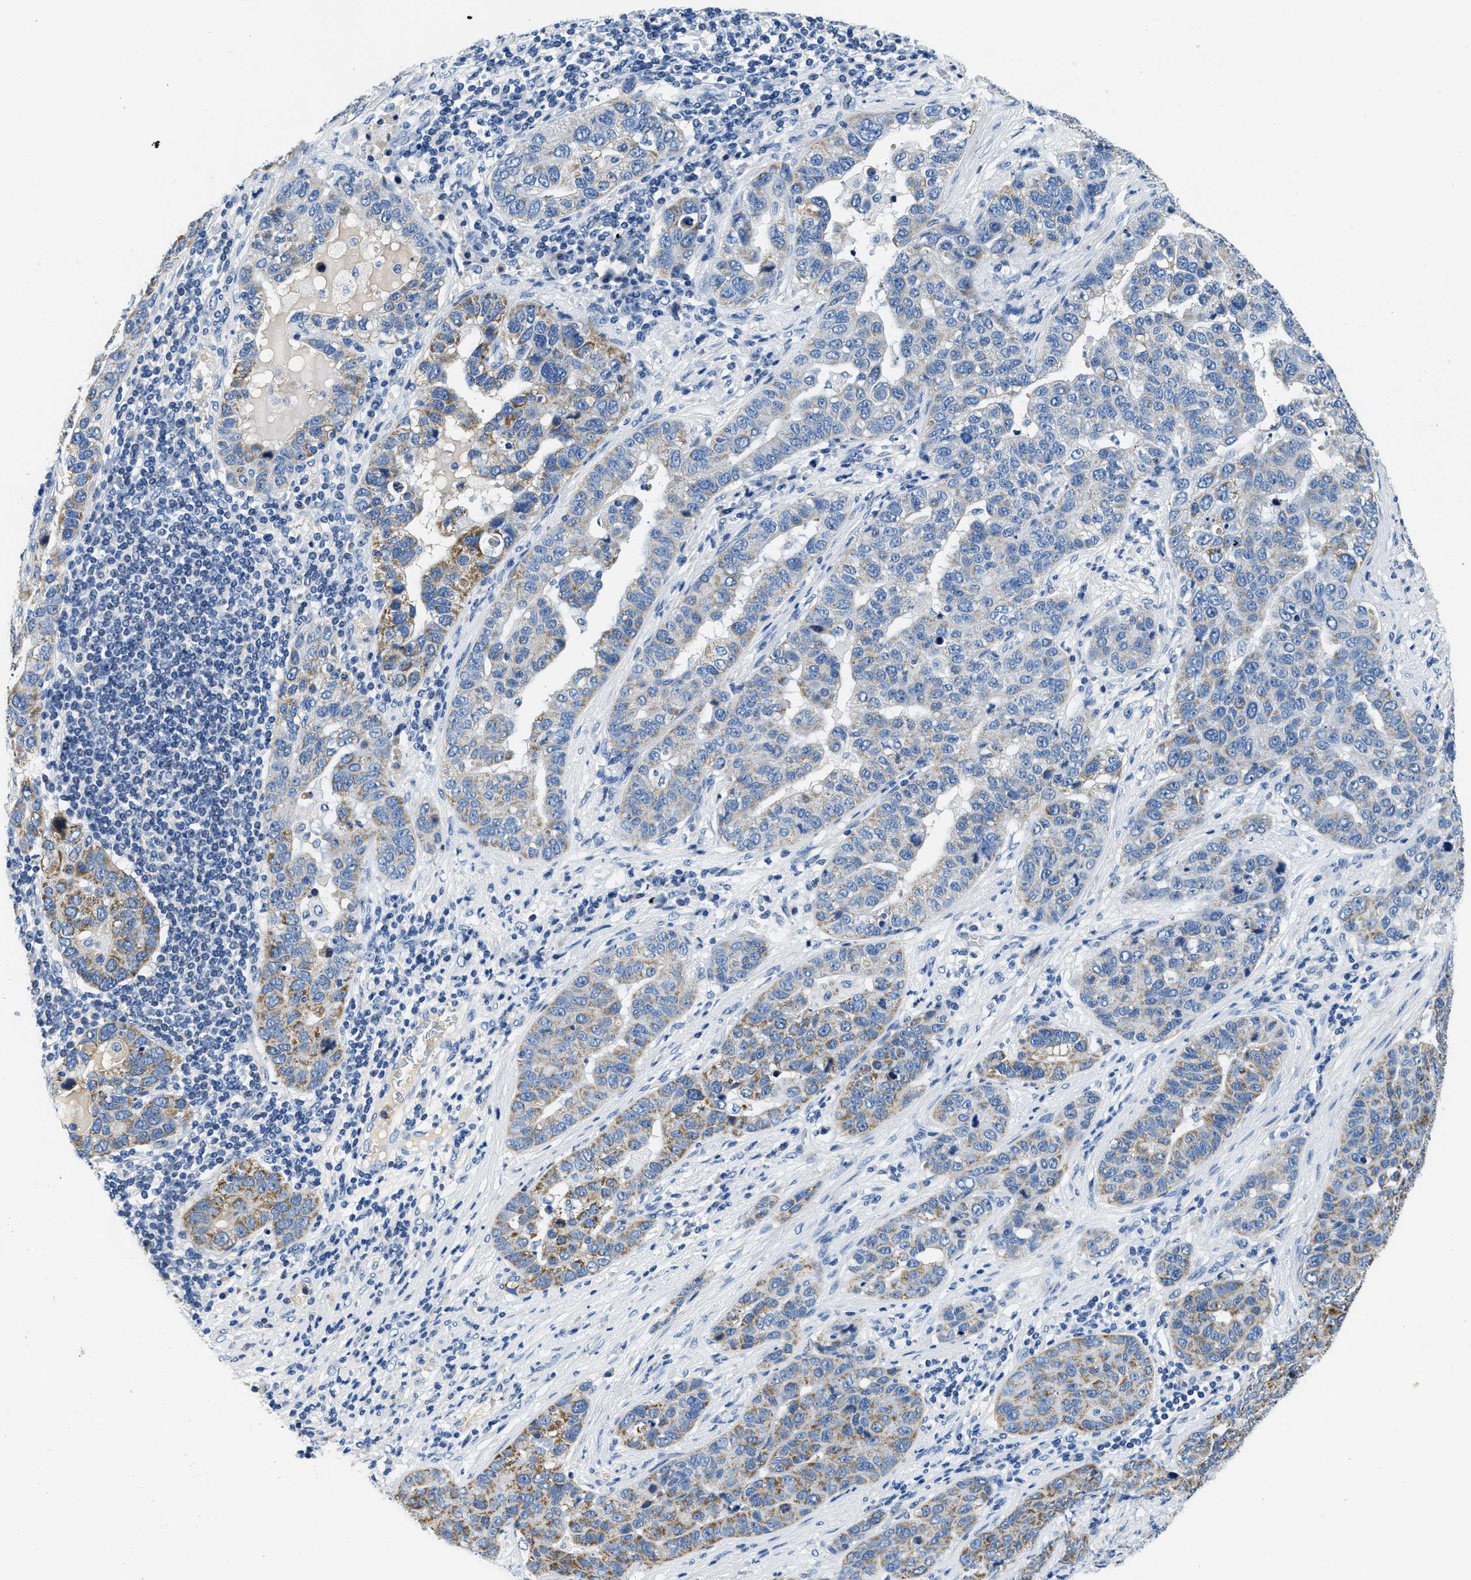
{"staining": {"intensity": "moderate", "quantity": "25%-75%", "location": "cytoplasmic/membranous"}, "tissue": "pancreatic cancer", "cell_type": "Tumor cells", "image_type": "cancer", "snomed": [{"axis": "morphology", "description": "Adenocarcinoma, NOS"}, {"axis": "topography", "description": "Pancreas"}], "caption": "Tumor cells show moderate cytoplasmic/membranous expression in about 25%-75% of cells in pancreatic adenocarcinoma. (IHC, brightfield microscopy, high magnification).", "gene": "PCK2", "patient": {"sex": "female", "age": 61}}